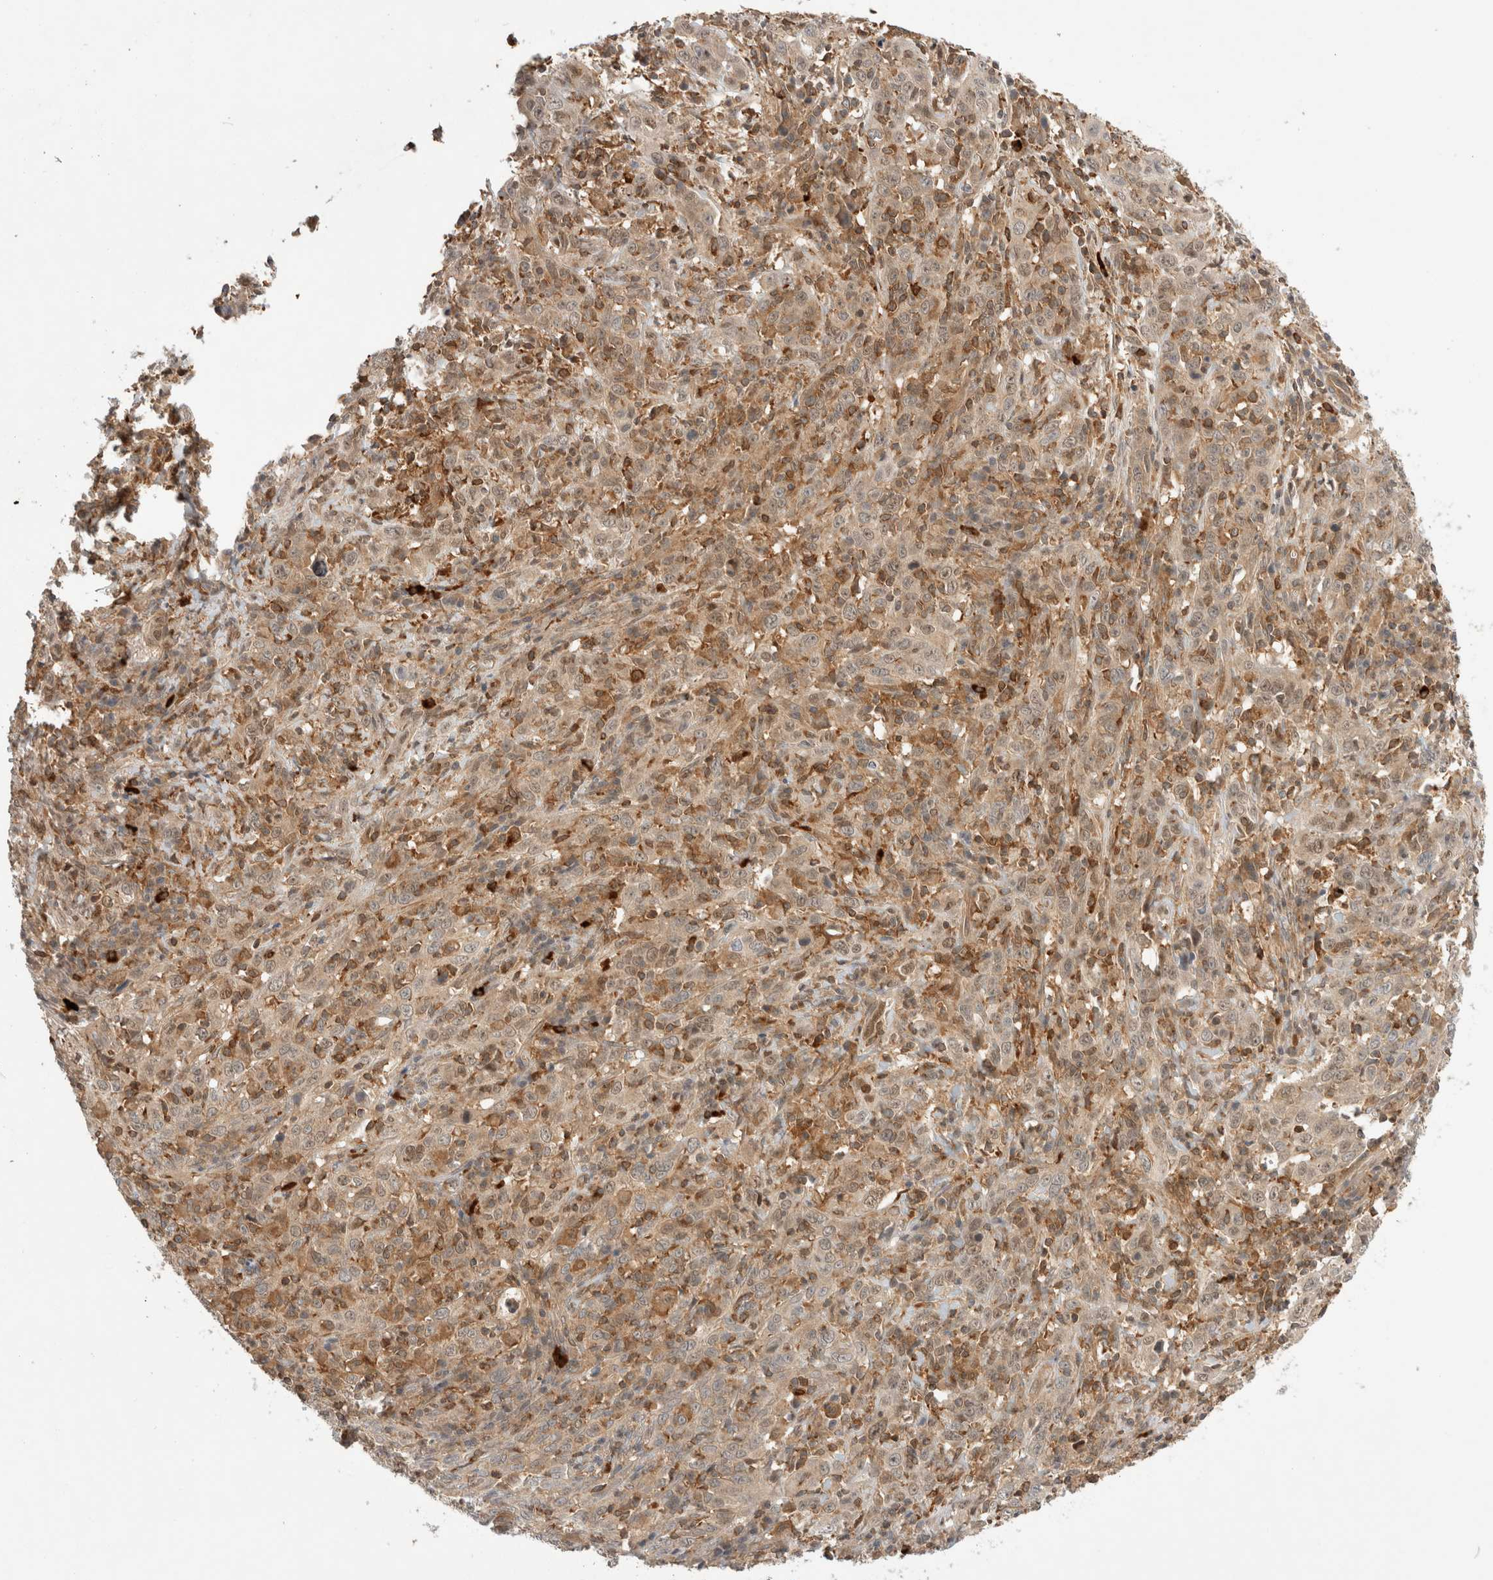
{"staining": {"intensity": "weak", "quantity": "25%-75%", "location": "cytoplasmic/membranous"}, "tissue": "cervical cancer", "cell_type": "Tumor cells", "image_type": "cancer", "snomed": [{"axis": "morphology", "description": "Squamous cell carcinoma, NOS"}, {"axis": "topography", "description": "Cervix"}], "caption": "This image reveals cervical cancer stained with immunohistochemistry to label a protein in brown. The cytoplasmic/membranous of tumor cells show weak positivity for the protein. Nuclei are counter-stained blue.", "gene": "NFKB1", "patient": {"sex": "female", "age": 46}}